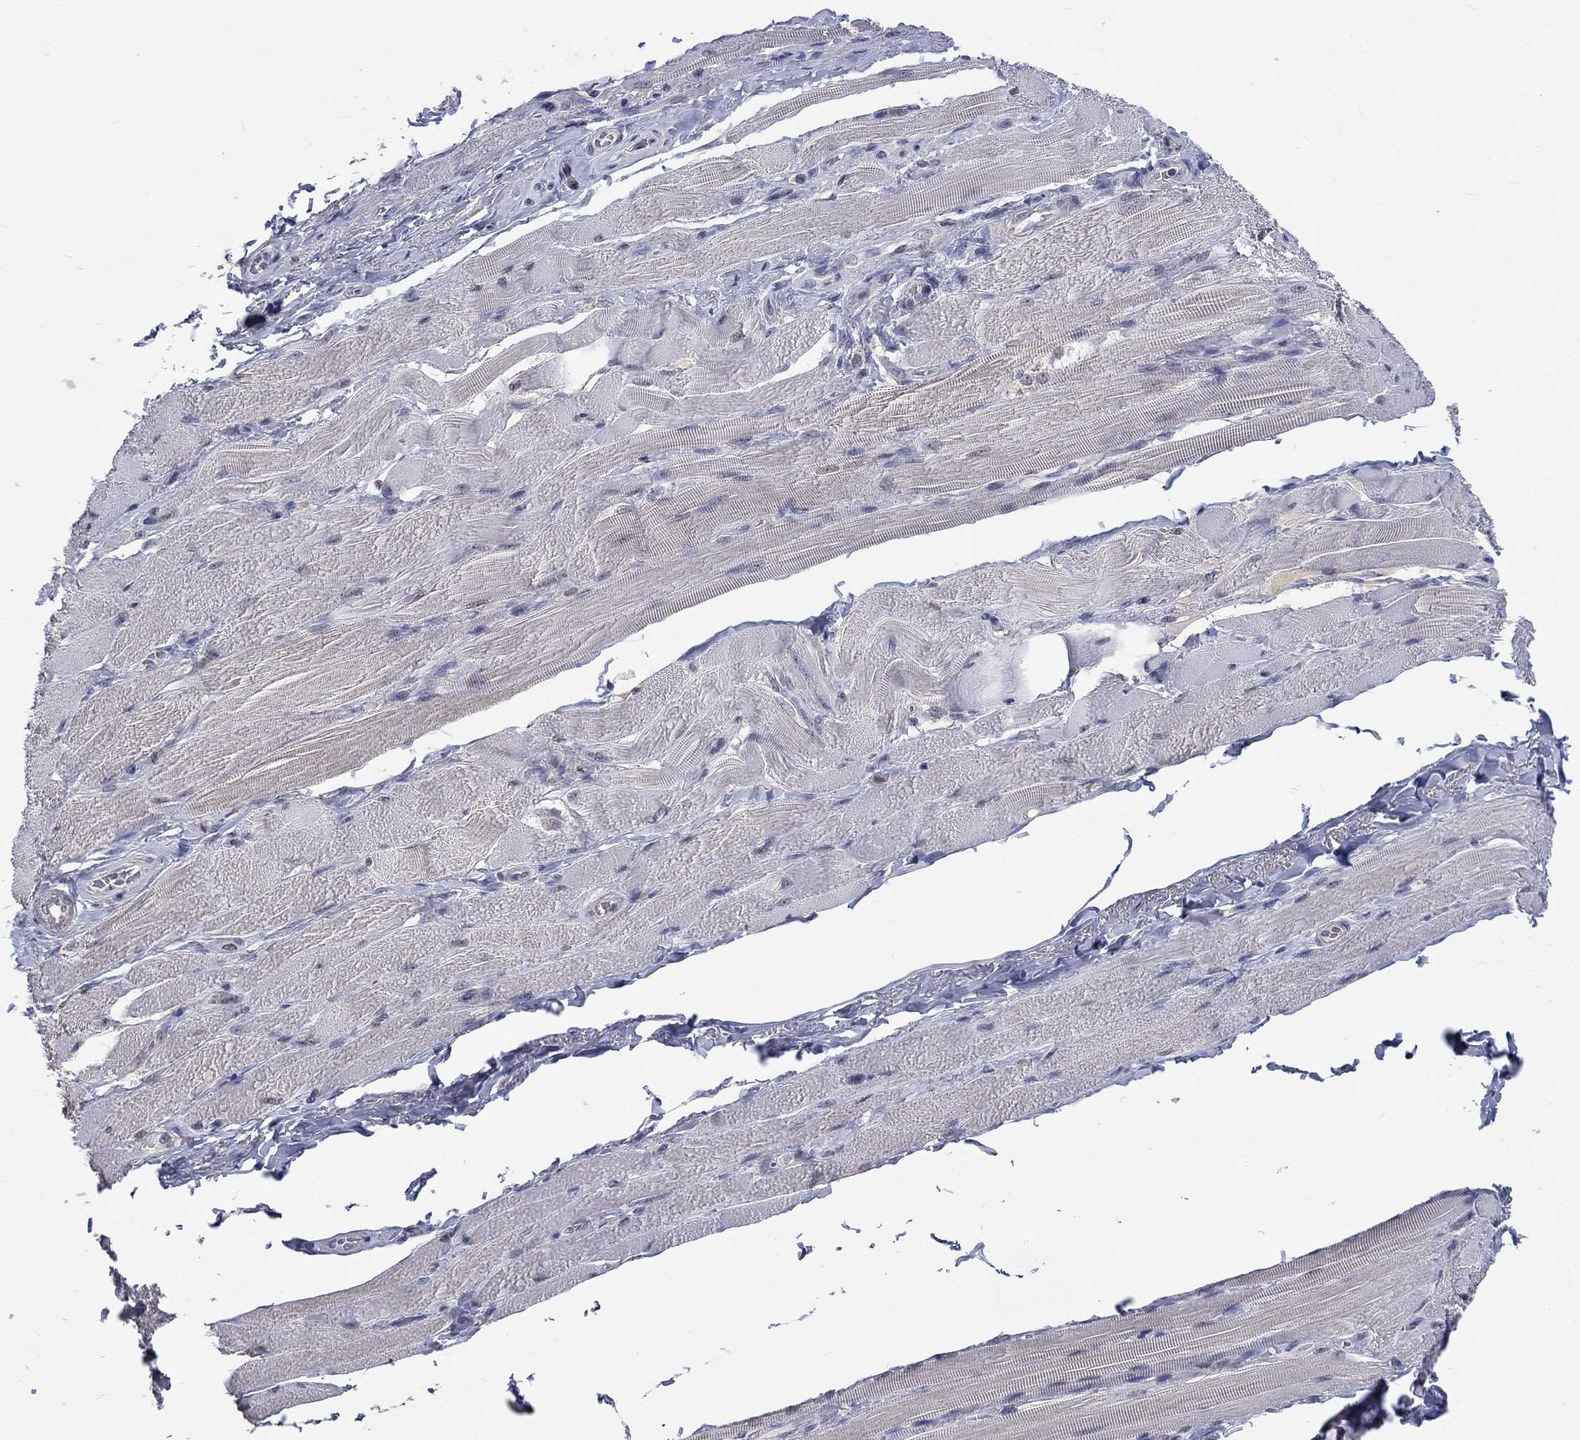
{"staining": {"intensity": "negative", "quantity": "none", "location": "none"}, "tissue": "skeletal muscle", "cell_type": "Myocytes", "image_type": "normal", "snomed": [{"axis": "morphology", "description": "Normal tissue, NOS"}, {"axis": "topography", "description": "Skeletal muscle"}, {"axis": "topography", "description": "Anal"}, {"axis": "topography", "description": "Peripheral nerve tissue"}], "caption": "A high-resolution histopathology image shows IHC staining of normal skeletal muscle, which reveals no significant expression in myocytes.", "gene": "ZBTB18", "patient": {"sex": "male", "age": 53}}